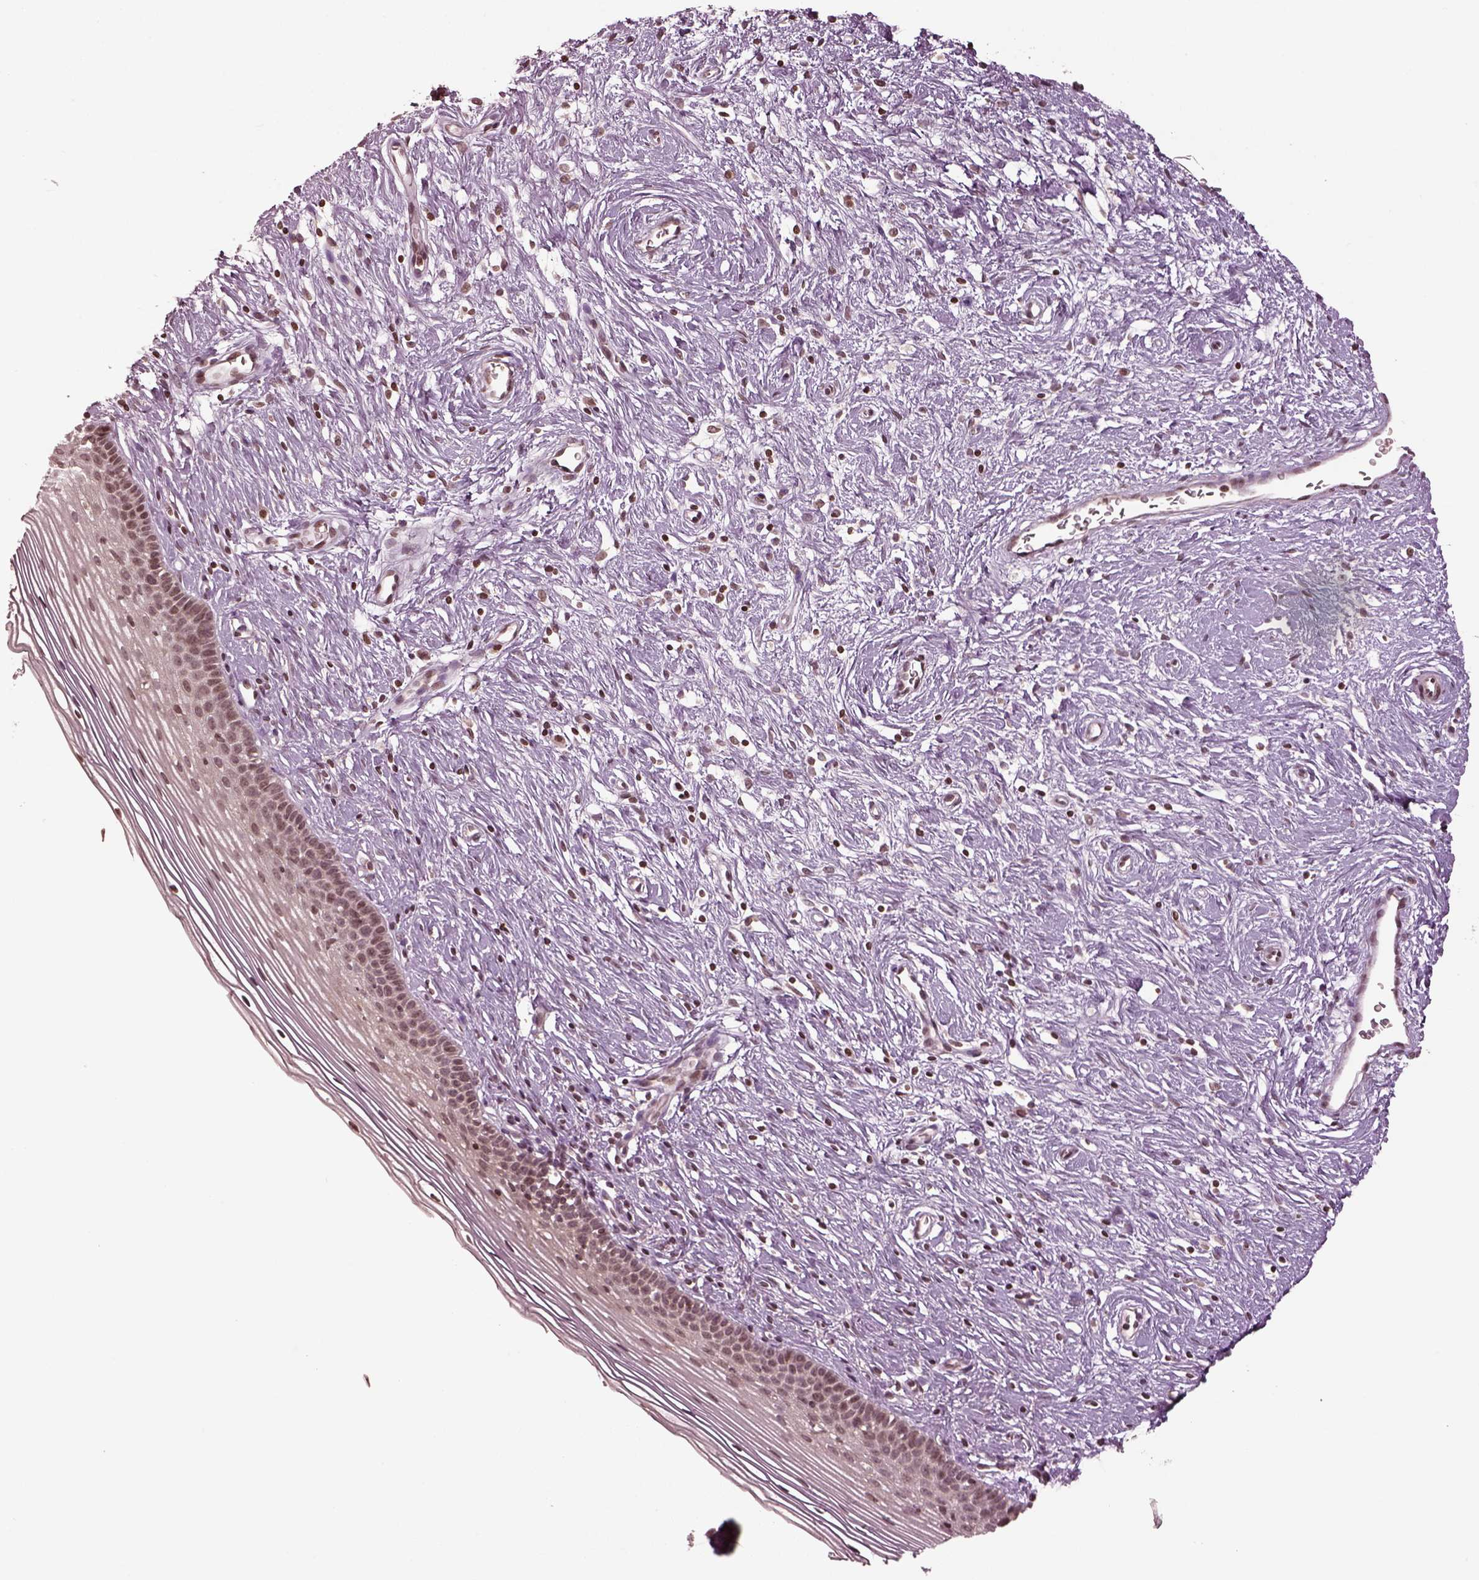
{"staining": {"intensity": "weak", "quantity": ">75%", "location": "nuclear"}, "tissue": "cervix", "cell_type": "Glandular cells", "image_type": "normal", "snomed": [{"axis": "morphology", "description": "Normal tissue, NOS"}, {"axis": "topography", "description": "Cervix"}], "caption": "Cervix stained for a protein (brown) exhibits weak nuclear positive expression in about >75% of glandular cells.", "gene": "GRM4", "patient": {"sex": "female", "age": 39}}